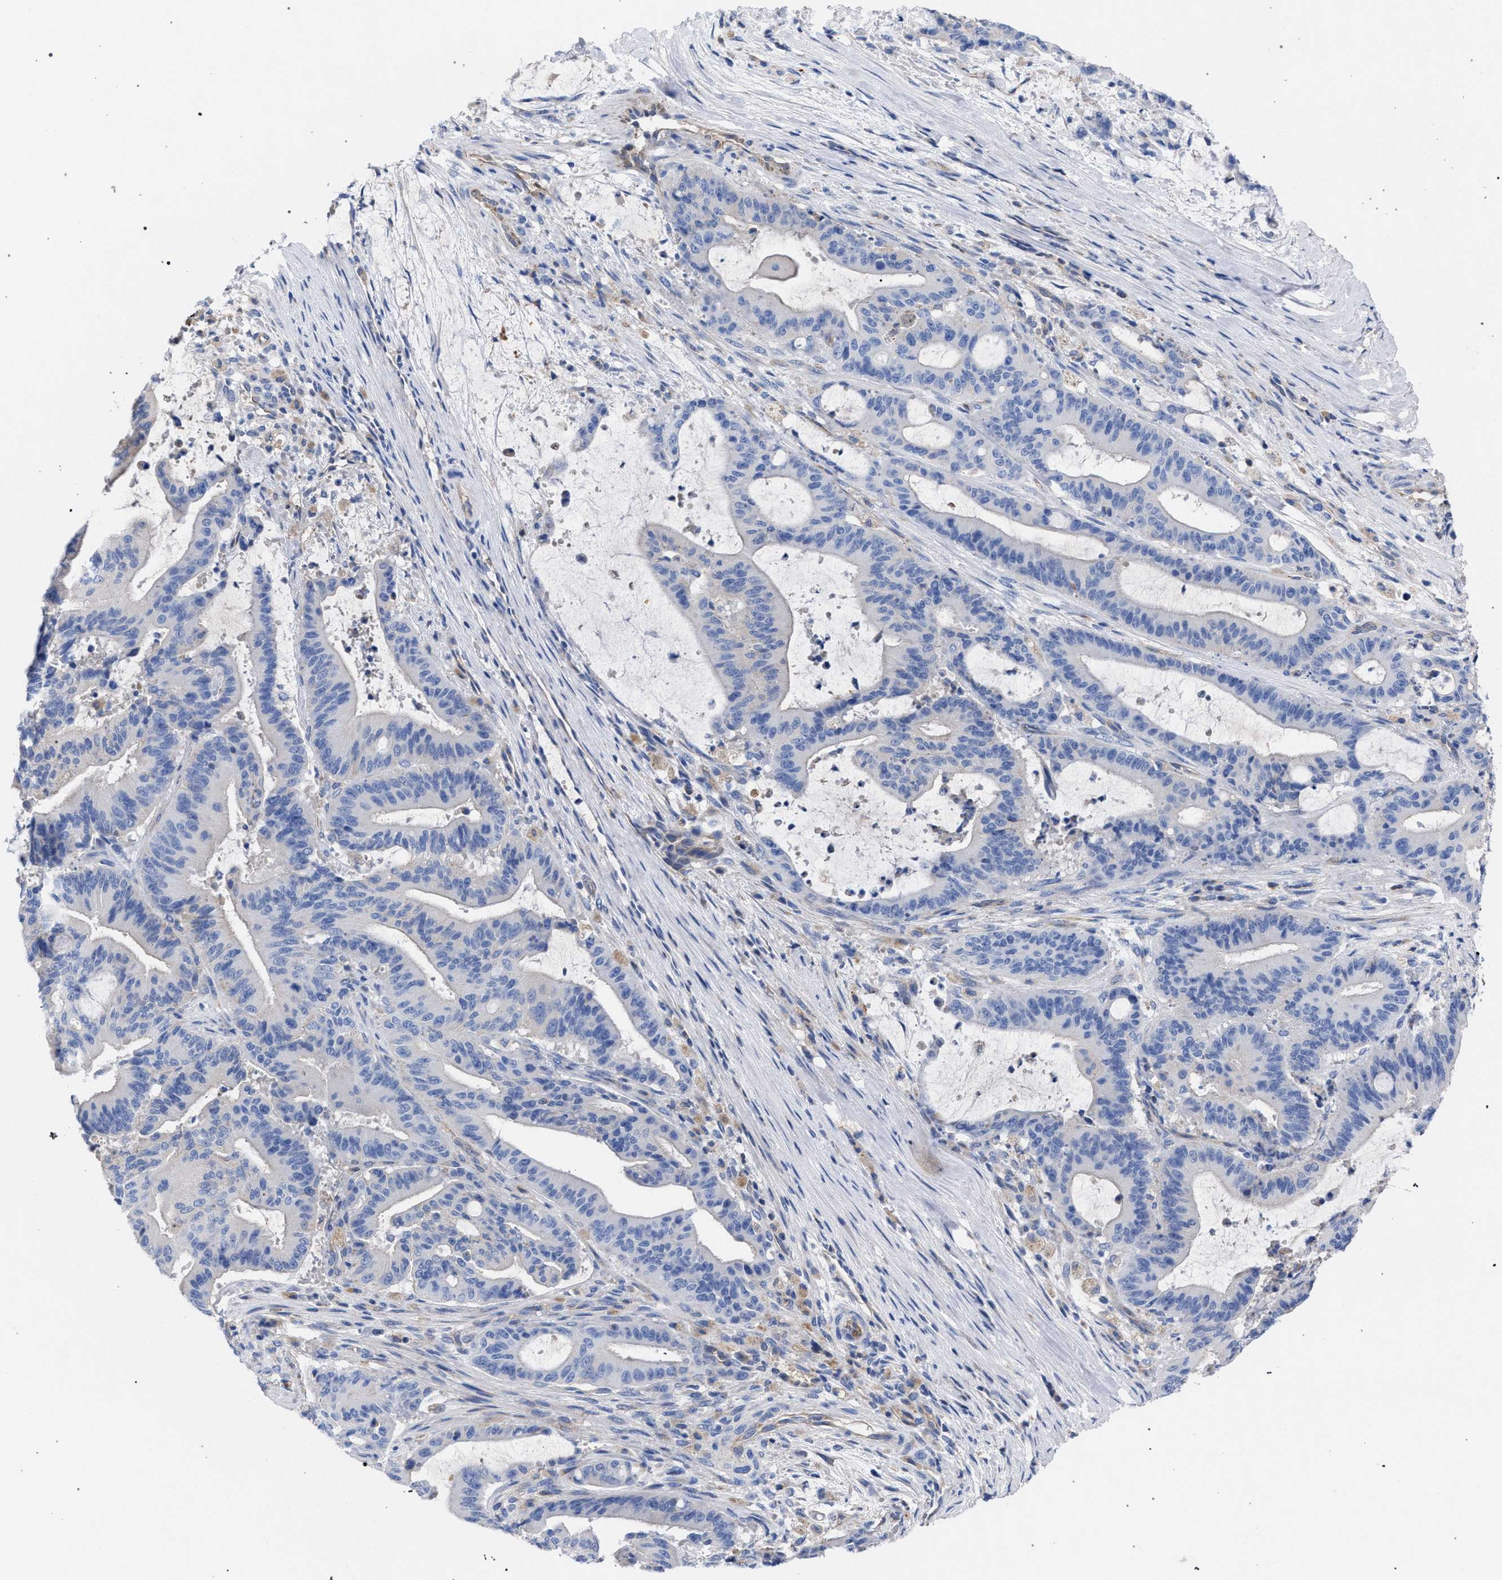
{"staining": {"intensity": "negative", "quantity": "none", "location": "none"}, "tissue": "liver cancer", "cell_type": "Tumor cells", "image_type": "cancer", "snomed": [{"axis": "morphology", "description": "Normal tissue, NOS"}, {"axis": "morphology", "description": "Cholangiocarcinoma"}, {"axis": "topography", "description": "Liver"}, {"axis": "topography", "description": "Peripheral nerve tissue"}], "caption": "A high-resolution histopathology image shows IHC staining of cholangiocarcinoma (liver), which shows no significant expression in tumor cells. The staining was performed using DAB (3,3'-diaminobenzidine) to visualize the protein expression in brown, while the nuclei were stained in blue with hematoxylin (Magnification: 20x).", "gene": "GMPR", "patient": {"sex": "female", "age": 73}}